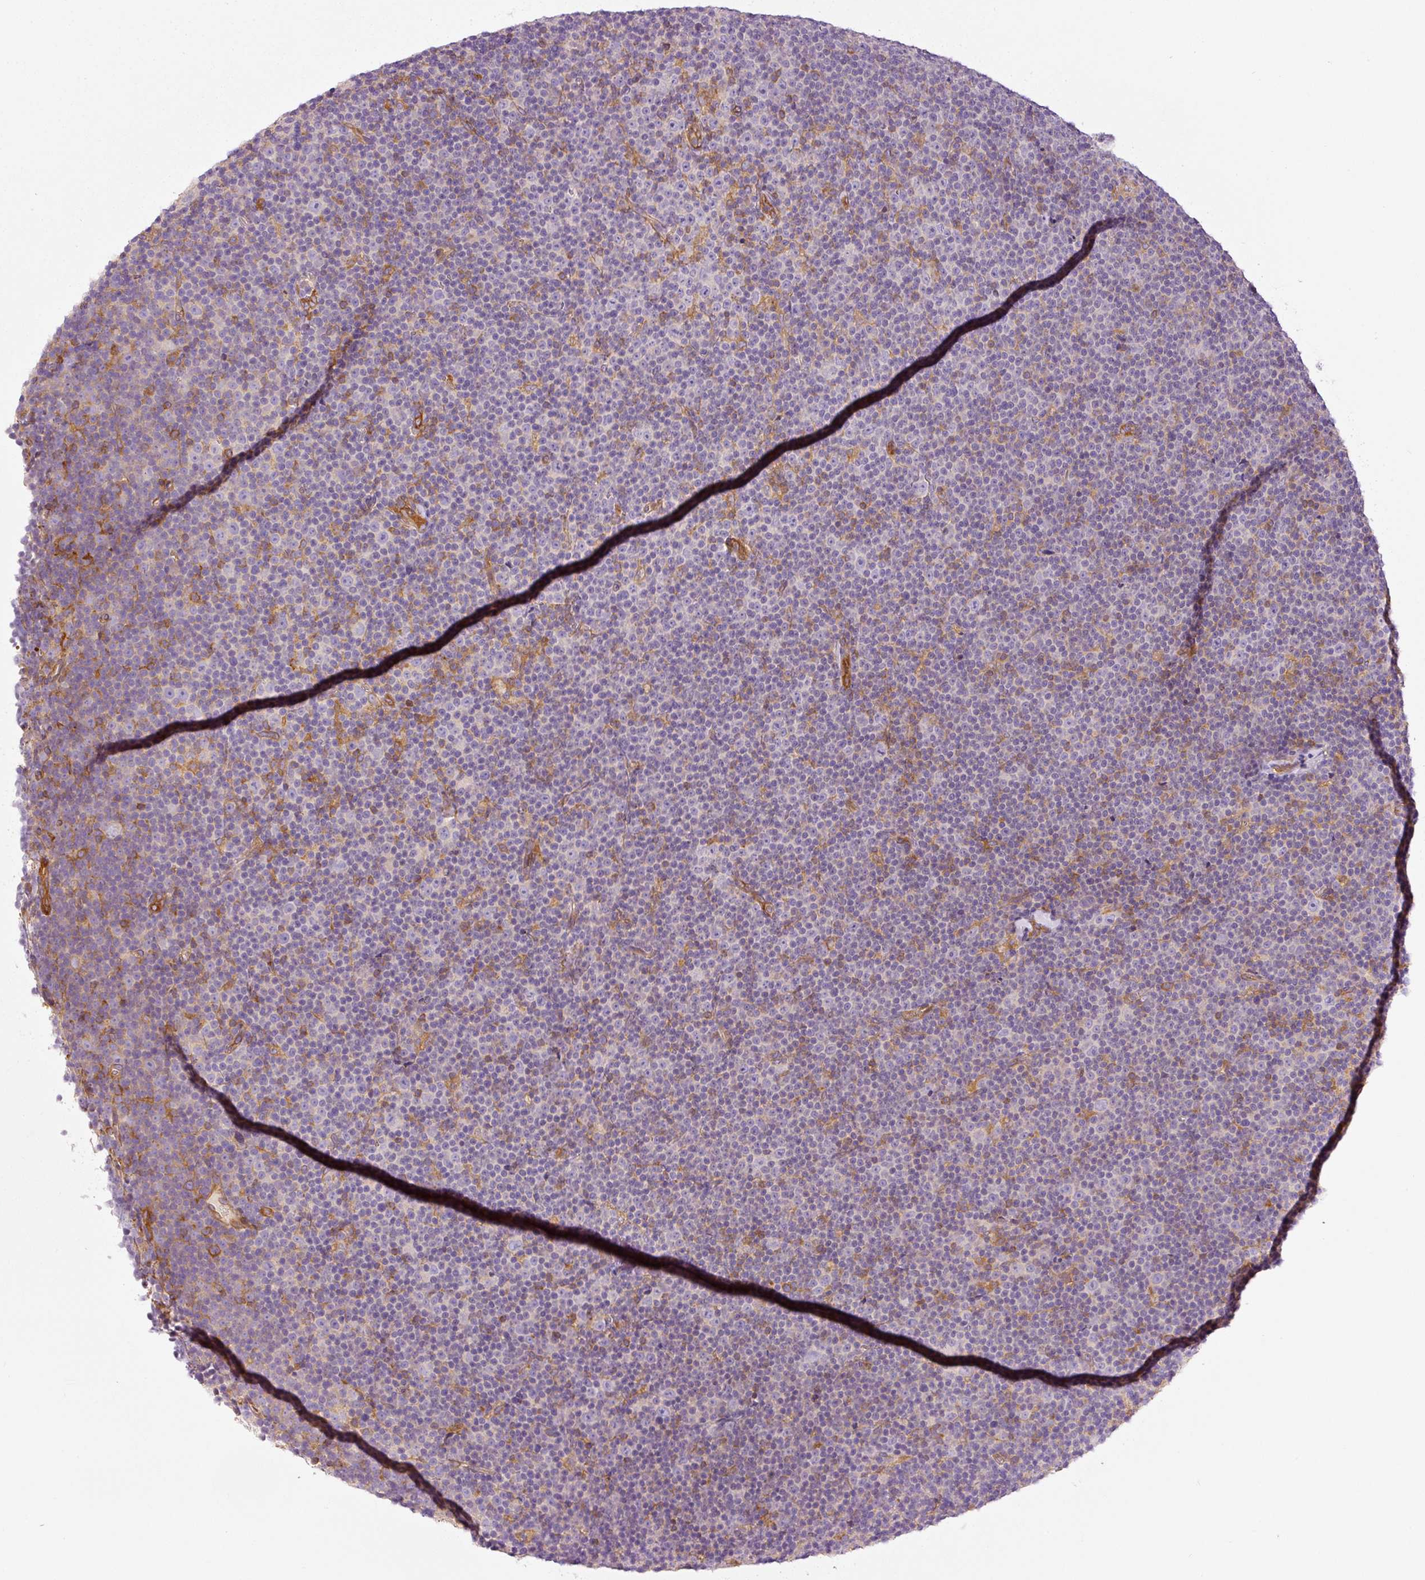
{"staining": {"intensity": "negative", "quantity": "none", "location": "none"}, "tissue": "lymphoma", "cell_type": "Tumor cells", "image_type": "cancer", "snomed": [{"axis": "morphology", "description": "Malignant lymphoma, non-Hodgkin's type, Low grade"}, {"axis": "topography", "description": "Lymph node"}], "caption": "Tumor cells show no significant protein staining in lymphoma.", "gene": "TBC1D2B", "patient": {"sex": "female", "age": 67}}